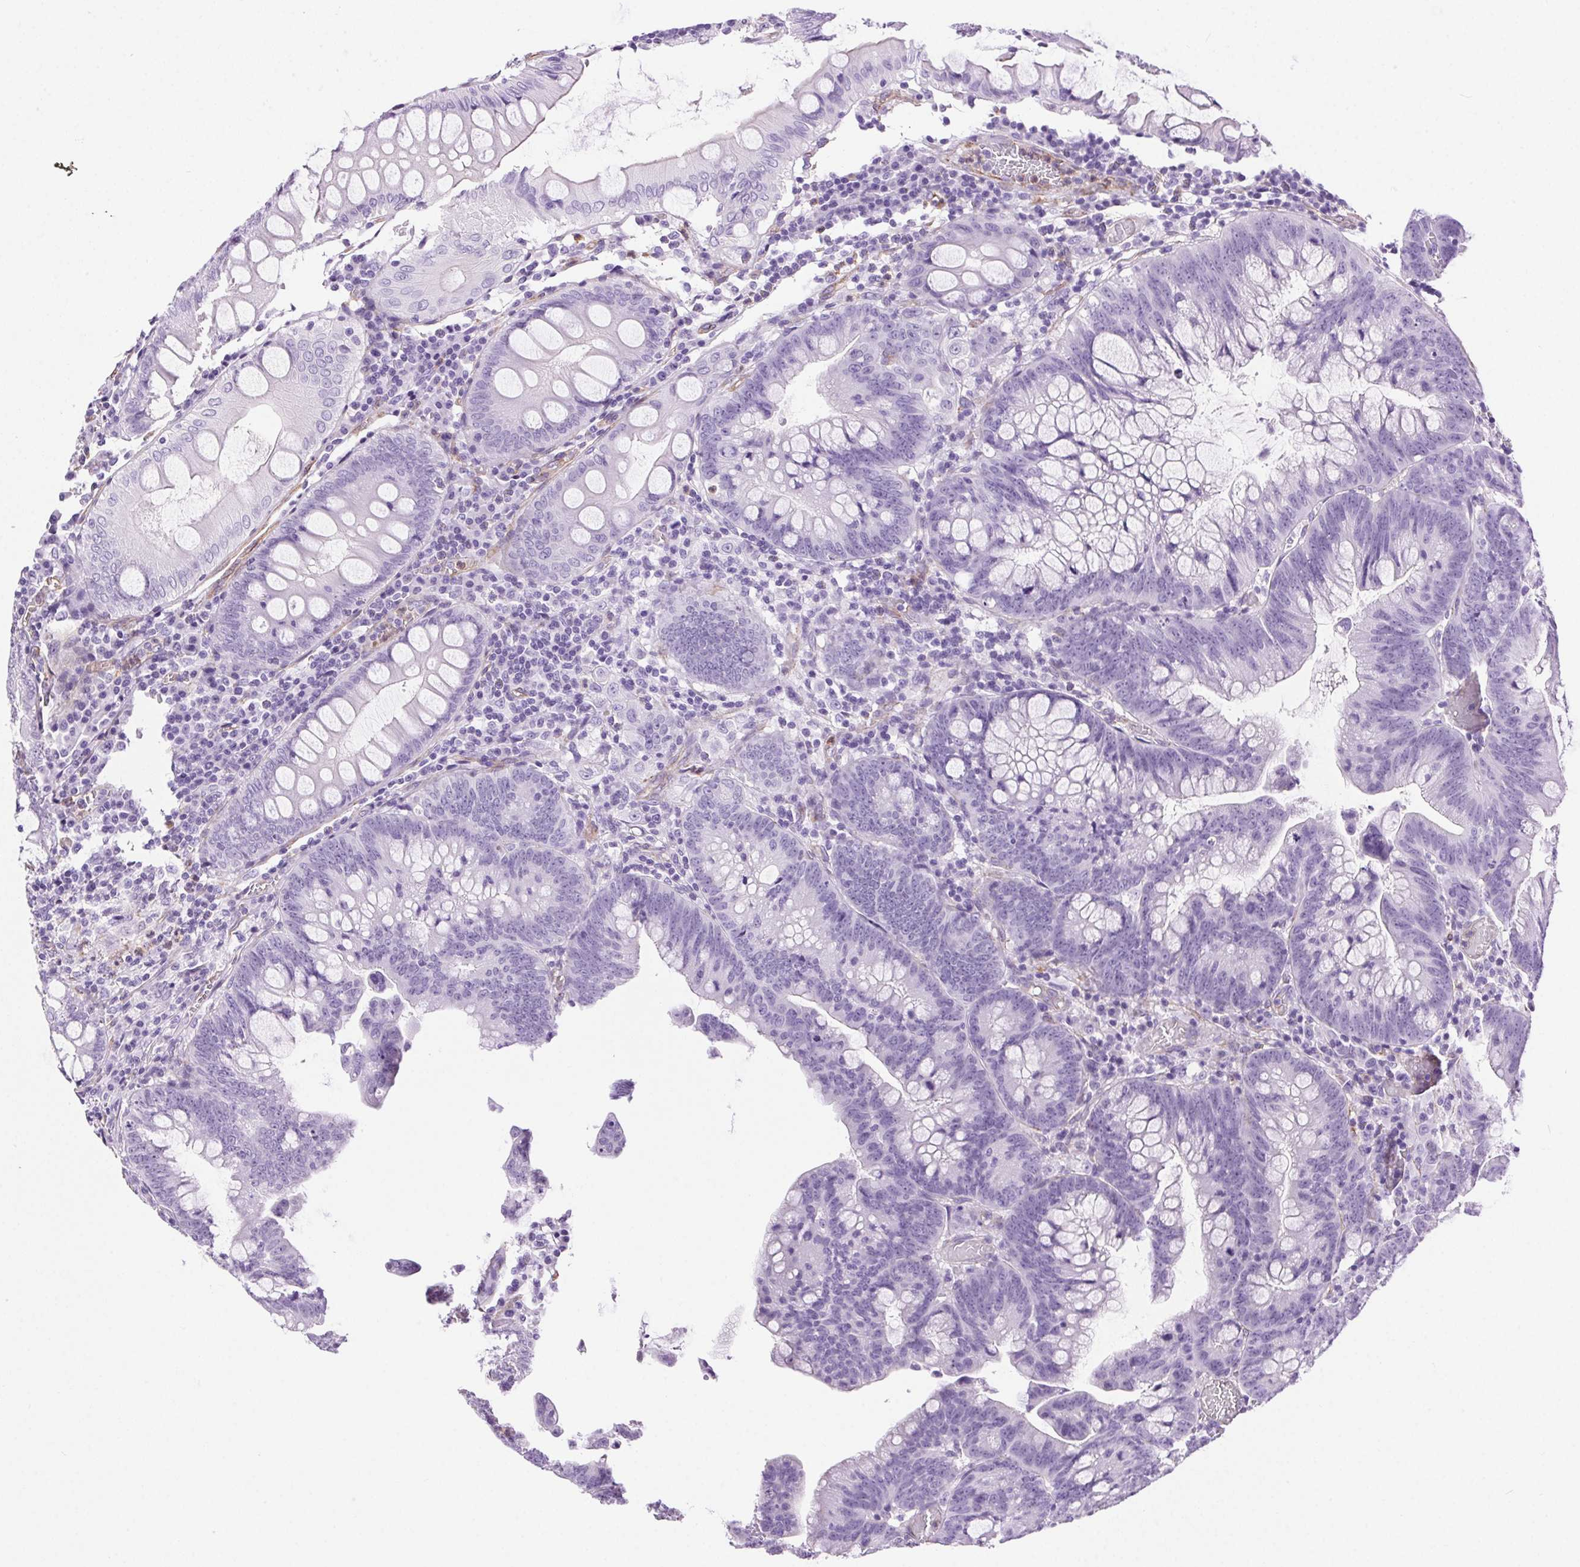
{"staining": {"intensity": "negative", "quantity": "none", "location": "none"}, "tissue": "colorectal cancer", "cell_type": "Tumor cells", "image_type": "cancer", "snomed": [{"axis": "morphology", "description": "Adenocarcinoma, NOS"}, {"axis": "topography", "description": "Colon"}], "caption": "The immunohistochemistry photomicrograph has no significant expression in tumor cells of colorectal cancer tissue. (Stains: DAB immunohistochemistry with hematoxylin counter stain, Microscopy: brightfield microscopy at high magnification).", "gene": "SHCBP1L", "patient": {"sex": "male", "age": 62}}